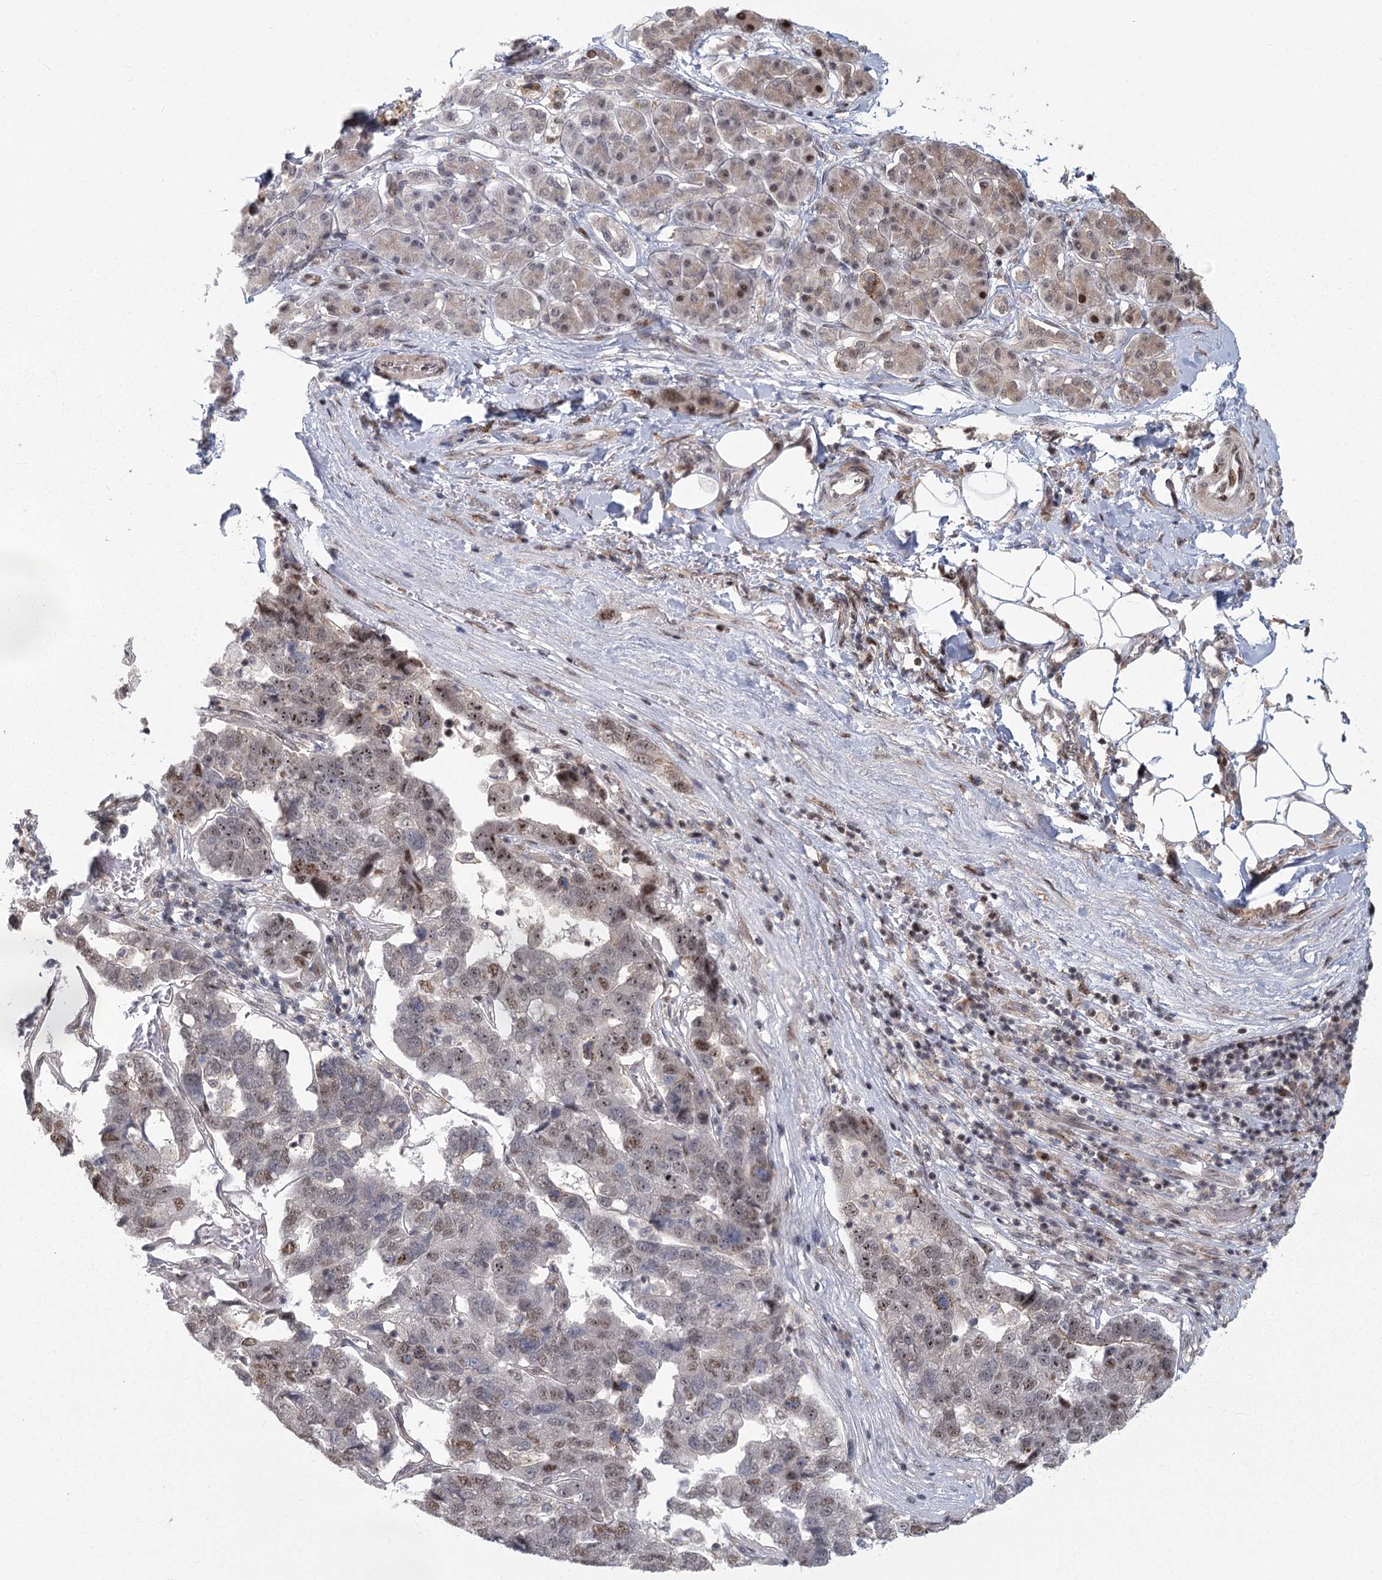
{"staining": {"intensity": "moderate", "quantity": "25%-75%", "location": "nuclear"}, "tissue": "pancreatic cancer", "cell_type": "Tumor cells", "image_type": "cancer", "snomed": [{"axis": "morphology", "description": "Adenocarcinoma, NOS"}, {"axis": "topography", "description": "Pancreas"}], "caption": "The photomicrograph displays staining of pancreatic cancer, revealing moderate nuclear protein positivity (brown color) within tumor cells. (DAB = brown stain, brightfield microscopy at high magnification).", "gene": "PARM1", "patient": {"sex": "female", "age": 61}}